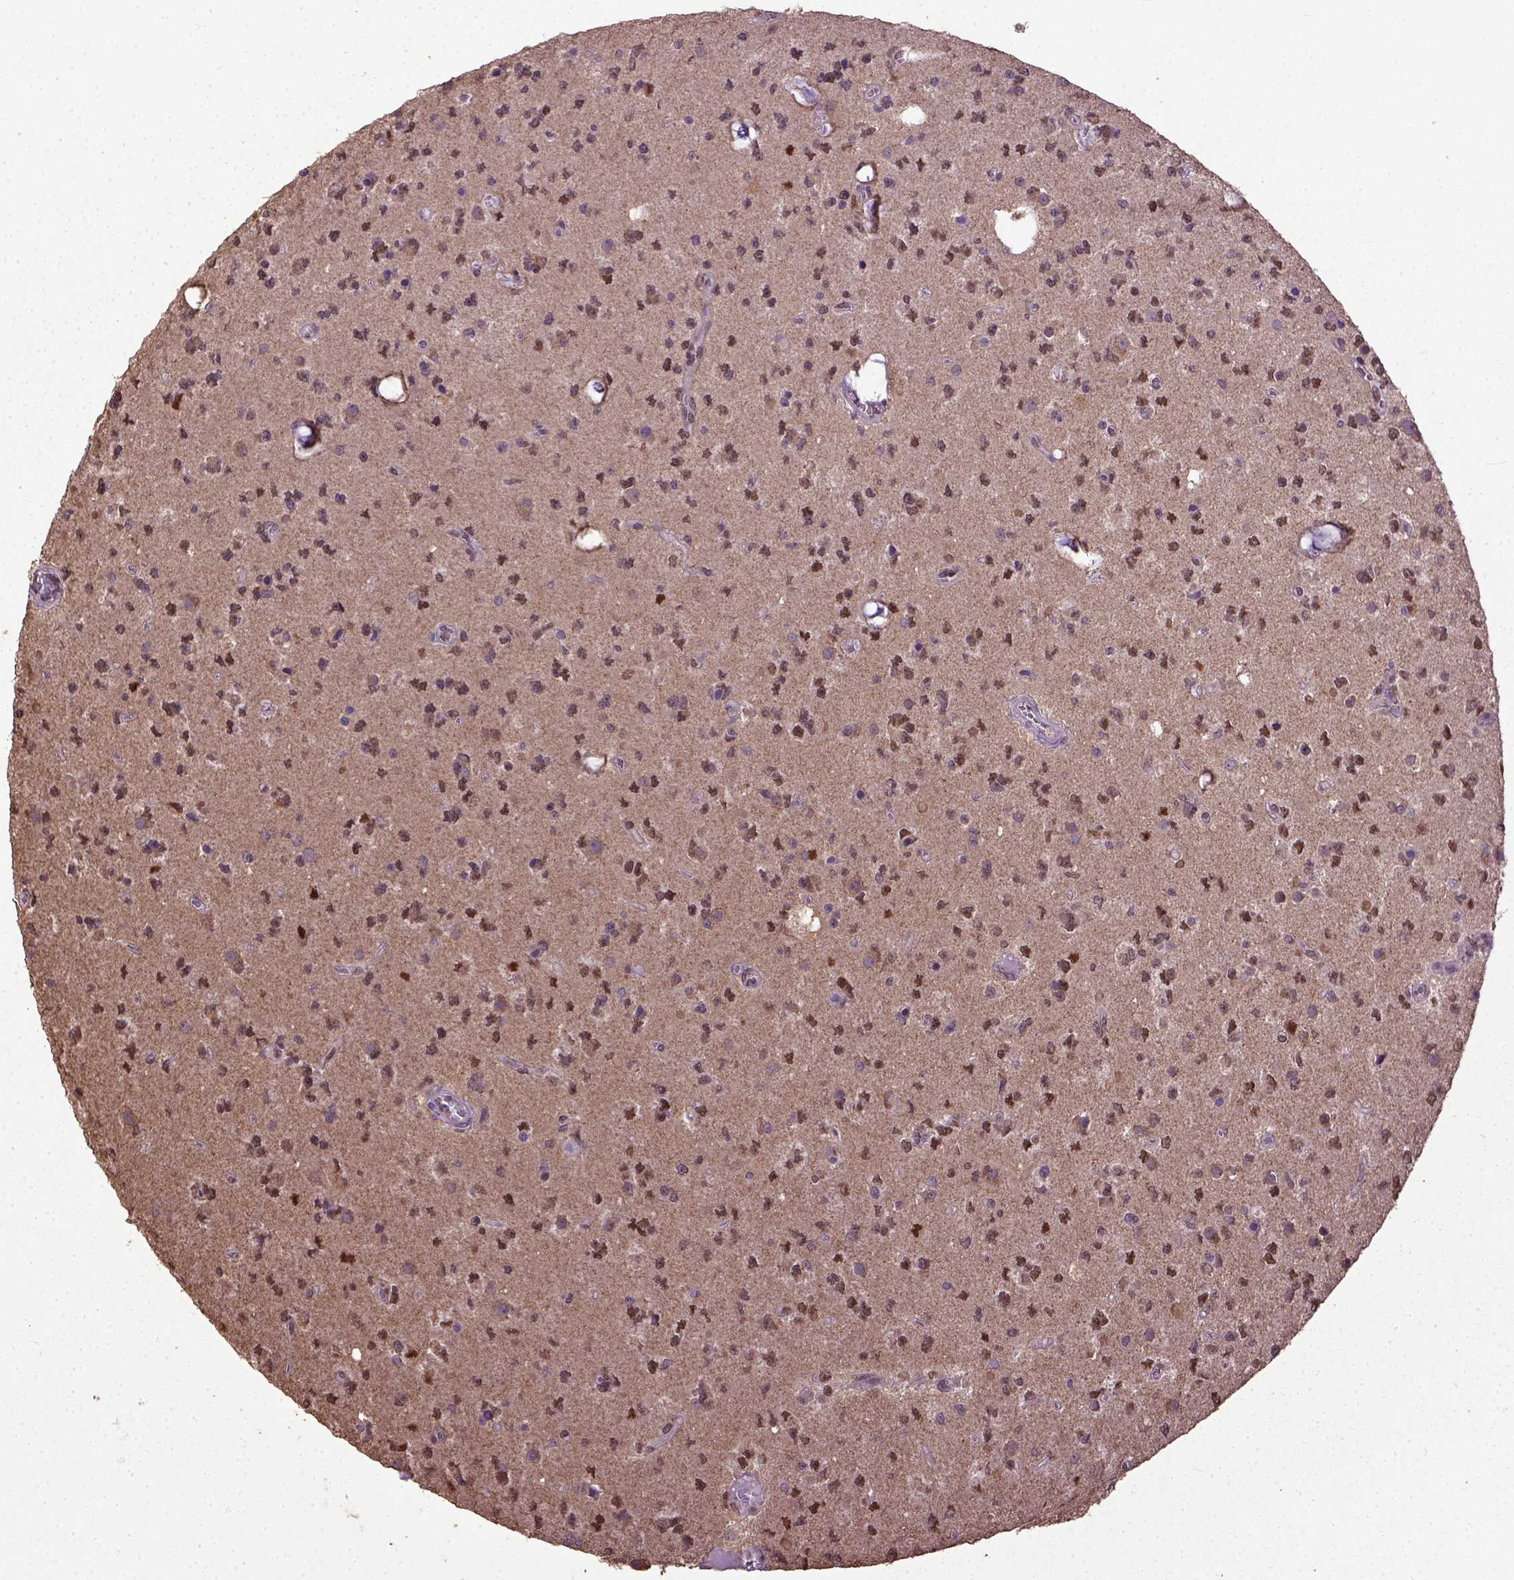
{"staining": {"intensity": "moderate", "quantity": "25%-75%", "location": "nuclear"}, "tissue": "glioma", "cell_type": "Tumor cells", "image_type": "cancer", "snomed": [{"axis": "morphology", "description": "Glioma, malignant, Low grade"}, {"axis": "topography", "description": "Brain"}], "caption": "Approximately 25%-75% of tumor cells in human glioma demonstrate moderate nuclear protein staining as visualized by brown immunohistochemical staining.", "gene": "UBA3", "patient": {"sex": "female", "age": 45}}